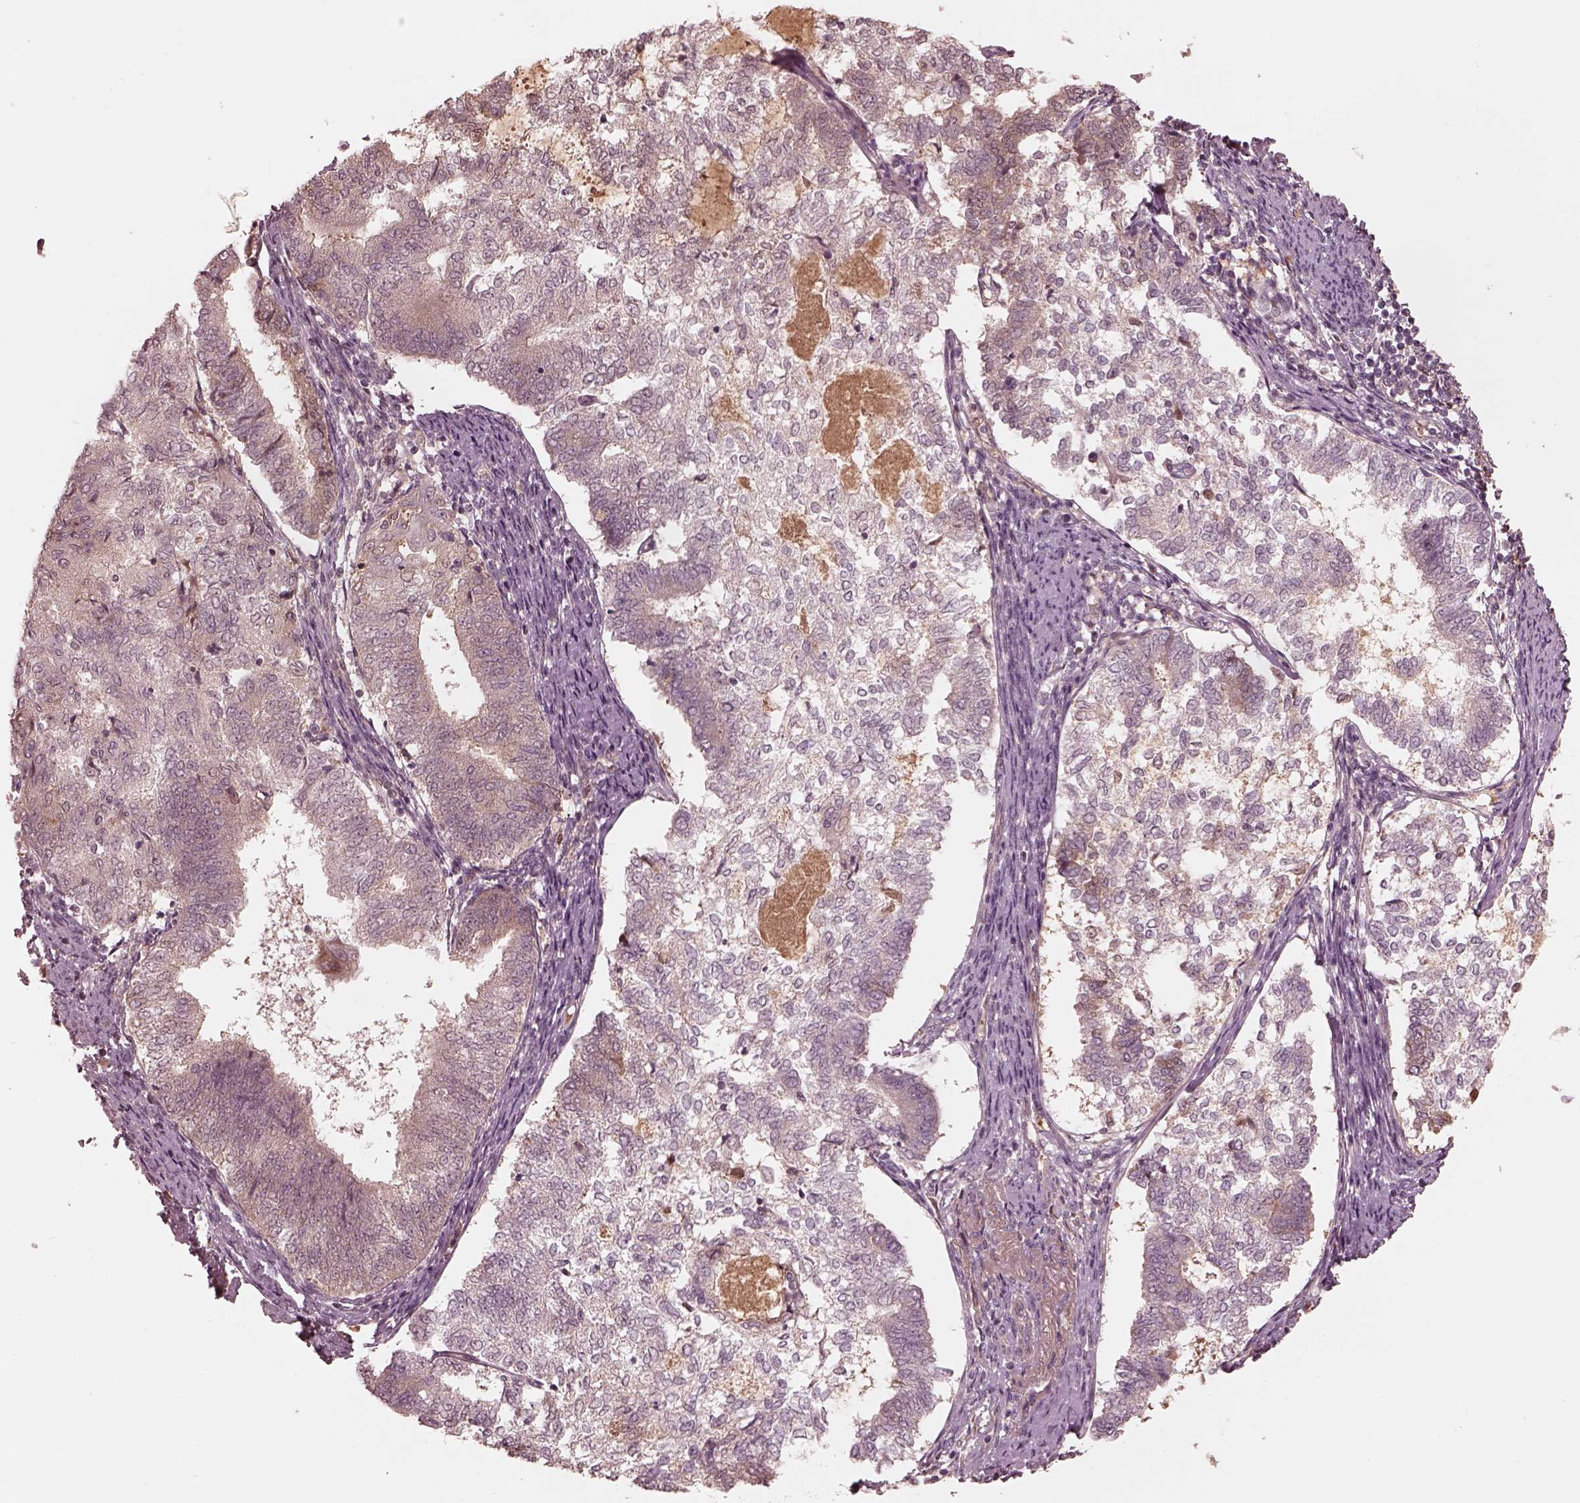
{"staining": {"intensity": "weak", "quantity": "25%-75%", "location": "cytoplasmic/membranous"}, "tissue": "endometrial cancer", "cell_type": "Tumor cells", "image_type": "cancer", "snomed": [{"axis": "morphology", "description": "Adenocarcinoma, NOS"}, {"axis": "topography", "description": "Endometrium"}], "caption": "This is a micrograph of immunohistochemistry (IHC) staining of endometrial cancer (adenocarcinoma), which shows weak expression in the cytoplasmic/membranous of tumor cells.", "gene": "TF", "patient": {"sex": "female", "age": 65}}